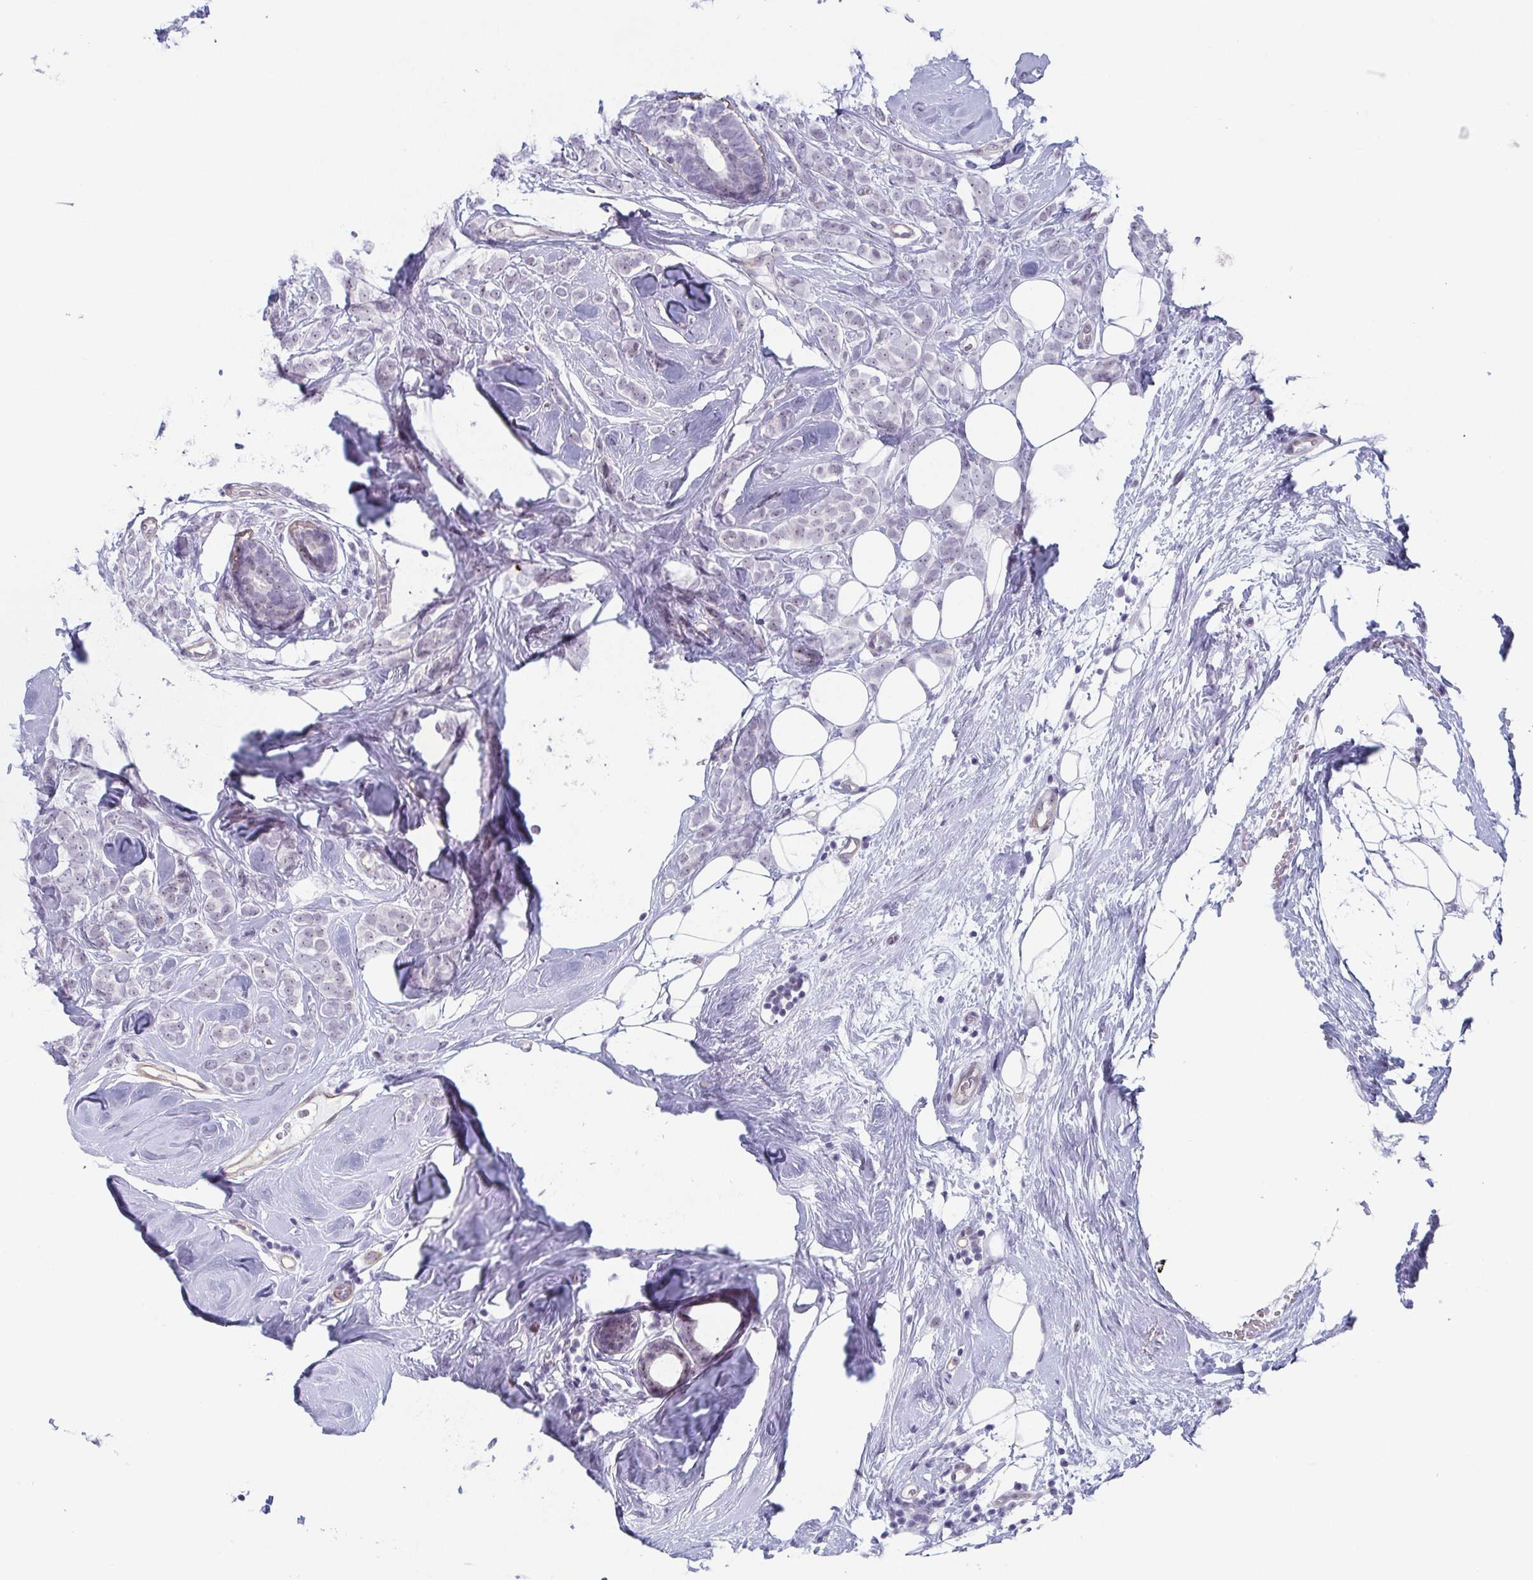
{"staining": {"intensity": "negative", "quantity": "none", "location": "none"}, "tissue": "breast cancer", "cell_type": "Tumor cells", "image_type": "cancer", "snomed": [{"axis": "morphology", "description": "Lobular carcinoma"}, {"axis": "topography", "description": "Breast"}], "caption": "Immunohistochemistry photomicrograph of human breast lobular carcinoma stained for a protein (brown), which reveals no staining in tumor cells.", "gene": "EXOSC7", "patient": {"sex": "female", "age": 49}}